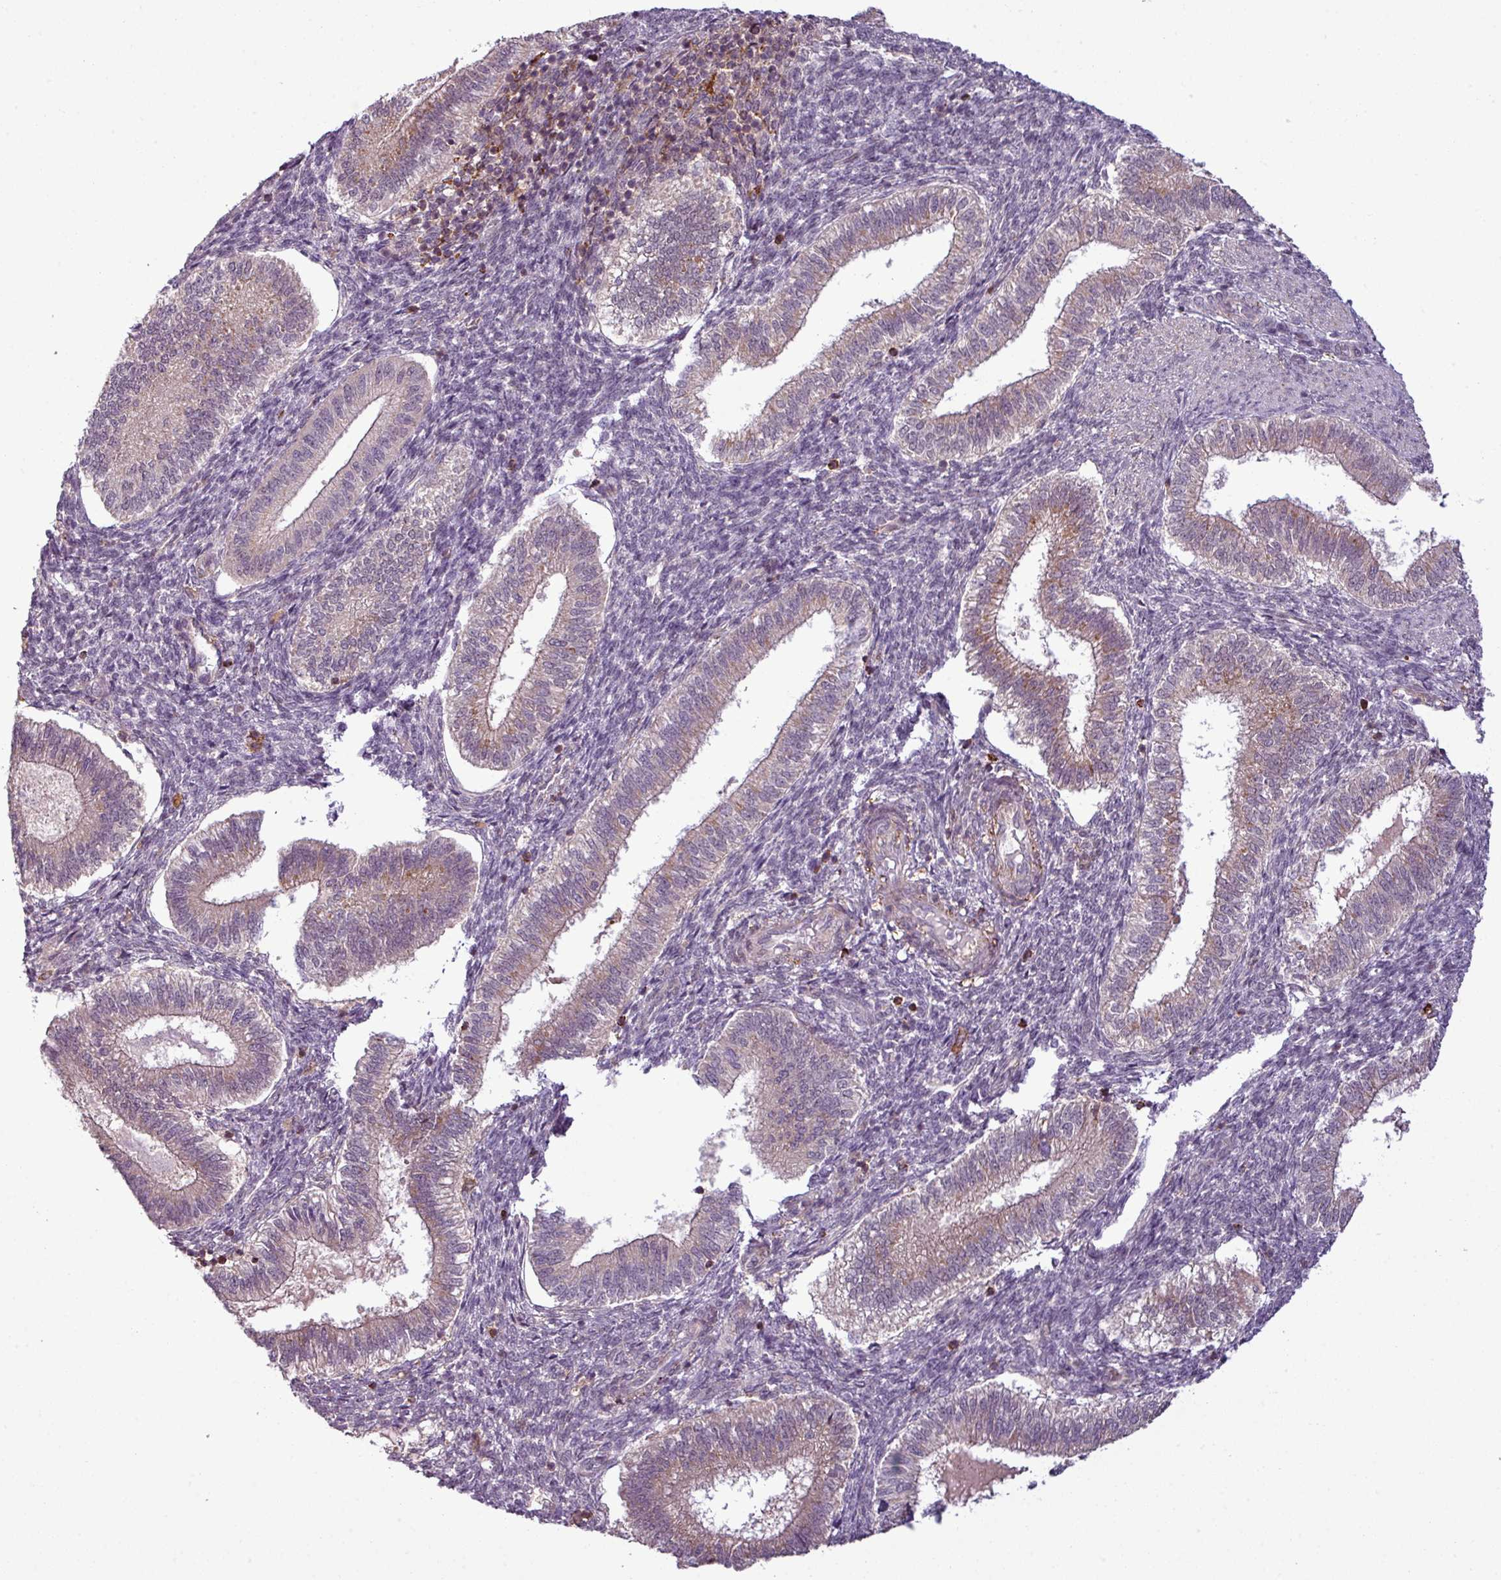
{"staining": {"intensity": "weak", "quantity": "<25%", "location": "nuclear"}, "tissue": "endometrium", "cell_type": "Cells in endometrial stroma", "image_type": "normal", "snomed": [{"axis": "morphology", "description": "Normal tissue, NOS"}, {"axis": "topography", "description": "Endometrium"}], "caption": "High power microscopy micrograph of an immunohistochemistry (IHC) image of unremarkable endometrium, revealing no significant staining in cells in endometrial stroma. (DAB (3,3'-diaminobenzidine) IHC, high magnification).", "gene": "ZC2HC1C", "patient": {"sex": "female", "age": 25}}